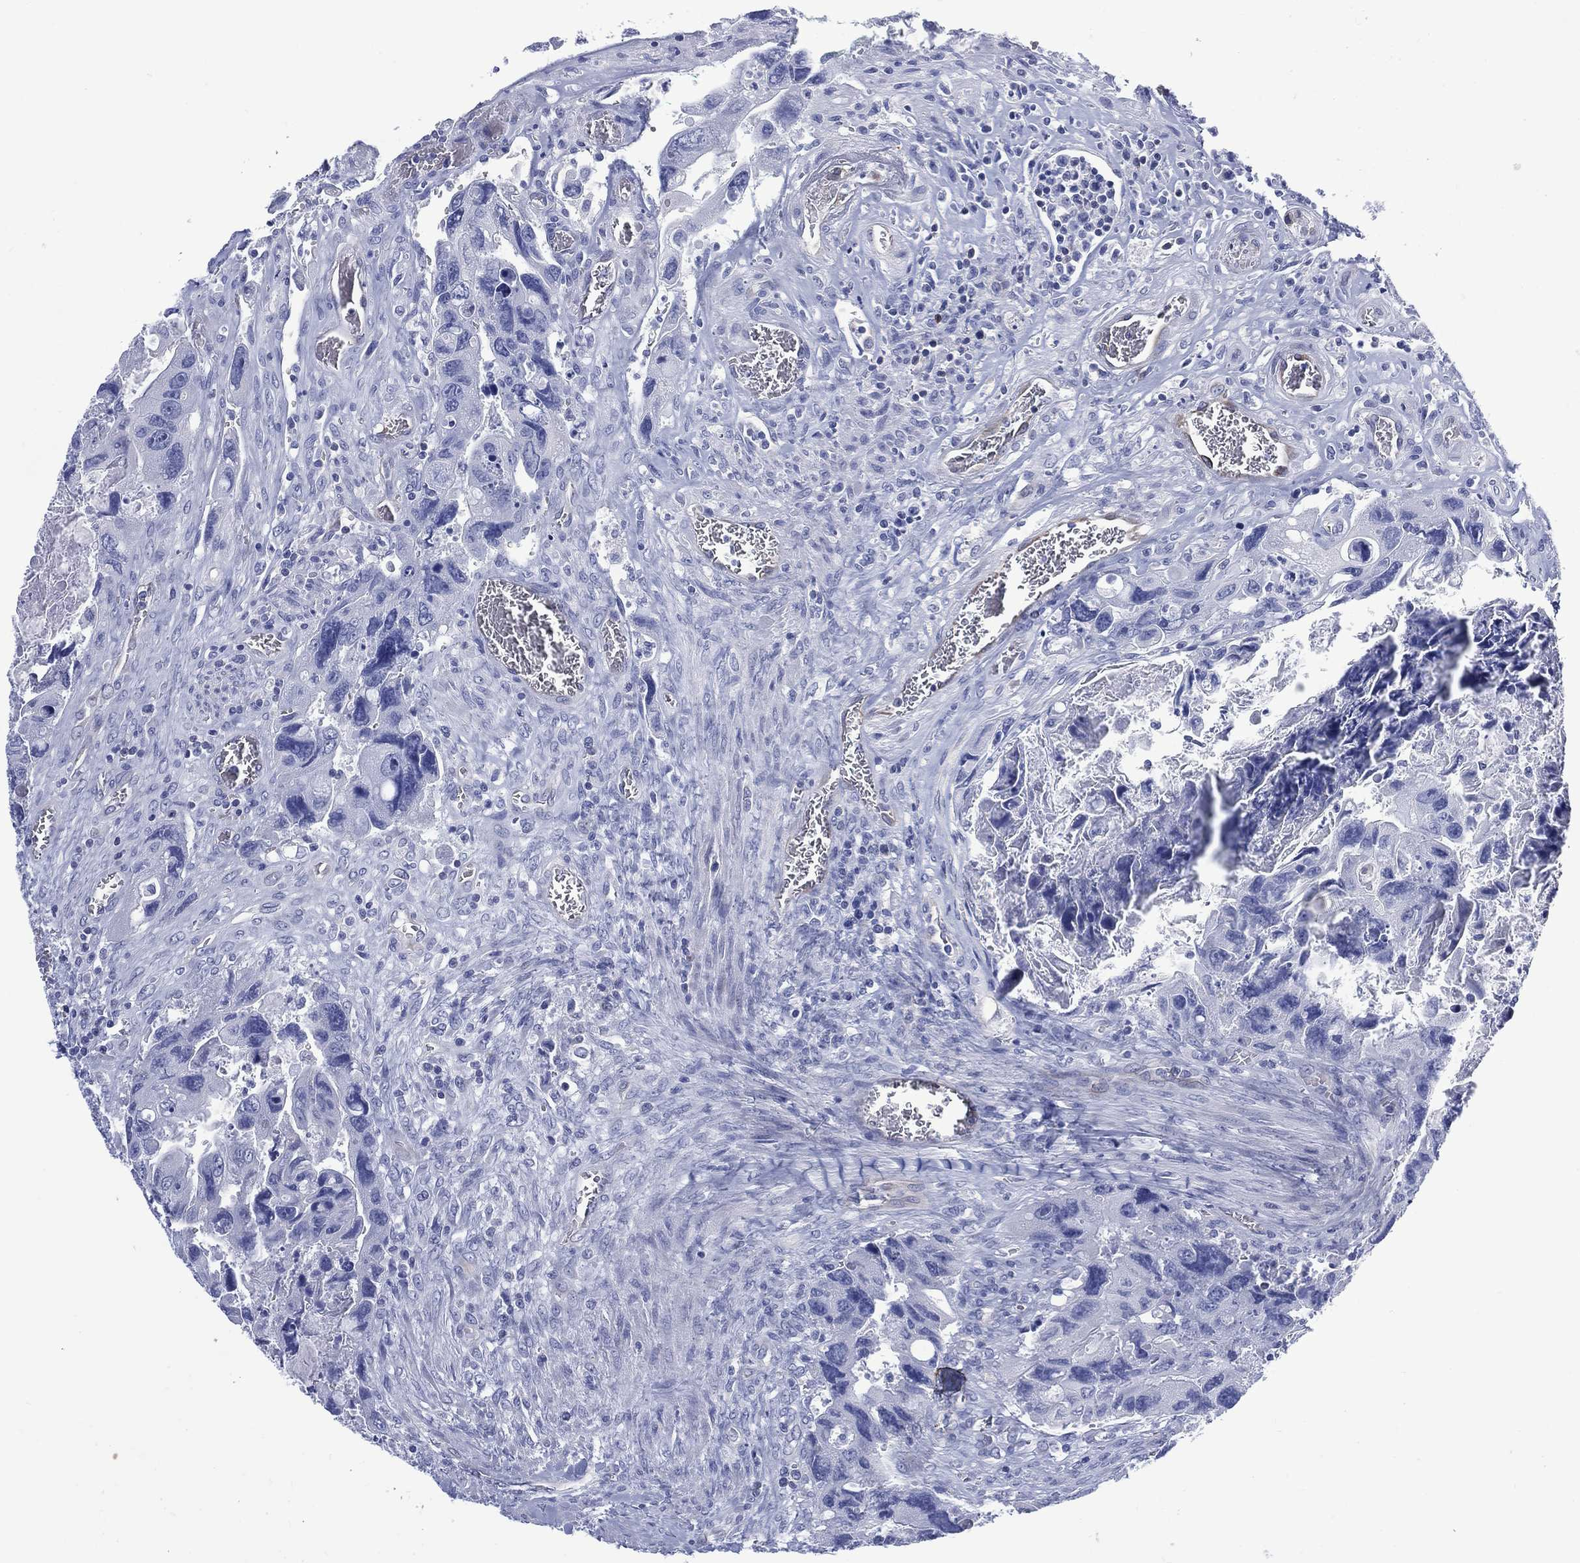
{"staining": {"intensity": "negative", "quantity": "none", "location": "none"}, "tissue": "colorectal cancer", "cell_type": "Tumor cells", "image_type": "cancer", "snomed": [{"axis": "morphology", "description": "Adenocarcinoma, NOS"}, {"axis": "topography", "description": "Rectum"}], "caption": "An IHC photomicrograph of colorectal adenocarcinoma is shown. There is no staining in tumor cells of colorectal adenocarcinoma. (Stains: DAB immunohistochemistry (IHC) with hematoxylin counter stain, Microscopy: brightfield microscopy at high magnification).", "gene": "DDI1", "patient": {"sex": "male", "age": 62}}